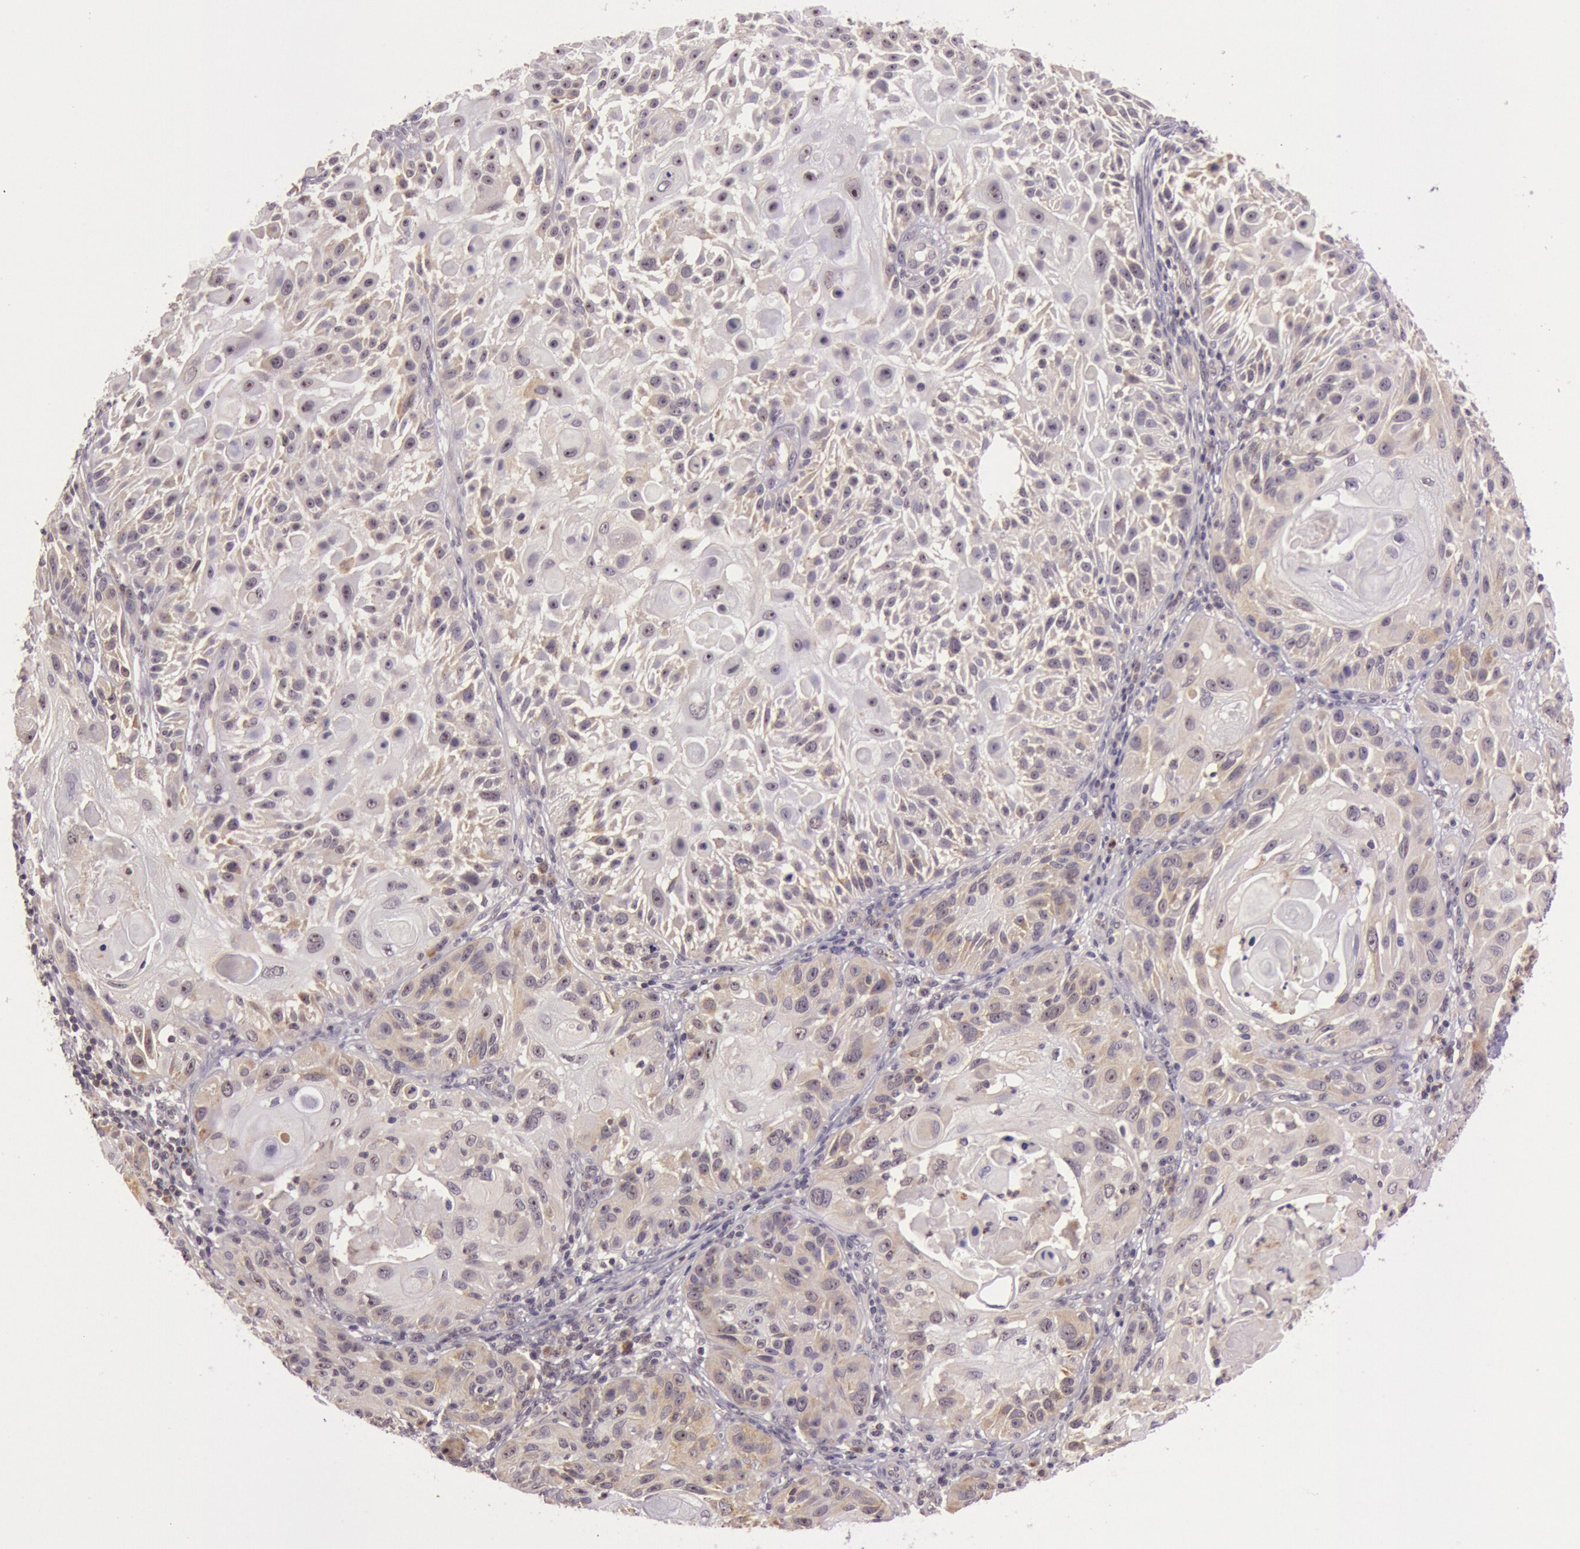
{"staining": {"intensity": "moderate", "quantity": "25%-75%", "location": "cytoplasmic/membranous,nuclear"}, "tissue": "skin cancer", "cell_type": "Tumor cells", "image_type": "cancer", "snomed": [{"axis": "morphology", "description": "Squamous cell carcinoma, NOS"}, {"axis": "topography", "description": "Skin"}], "caption": "Moderate cytoplasmic/membranous and nuclear expression is appreciated in about 25%-75% of tumor cells in squamous cell carcinoma (skin). Nuclei are stained in blue.", "gene": "CDK16", "patient": {"sex": "female", "age": 89}}